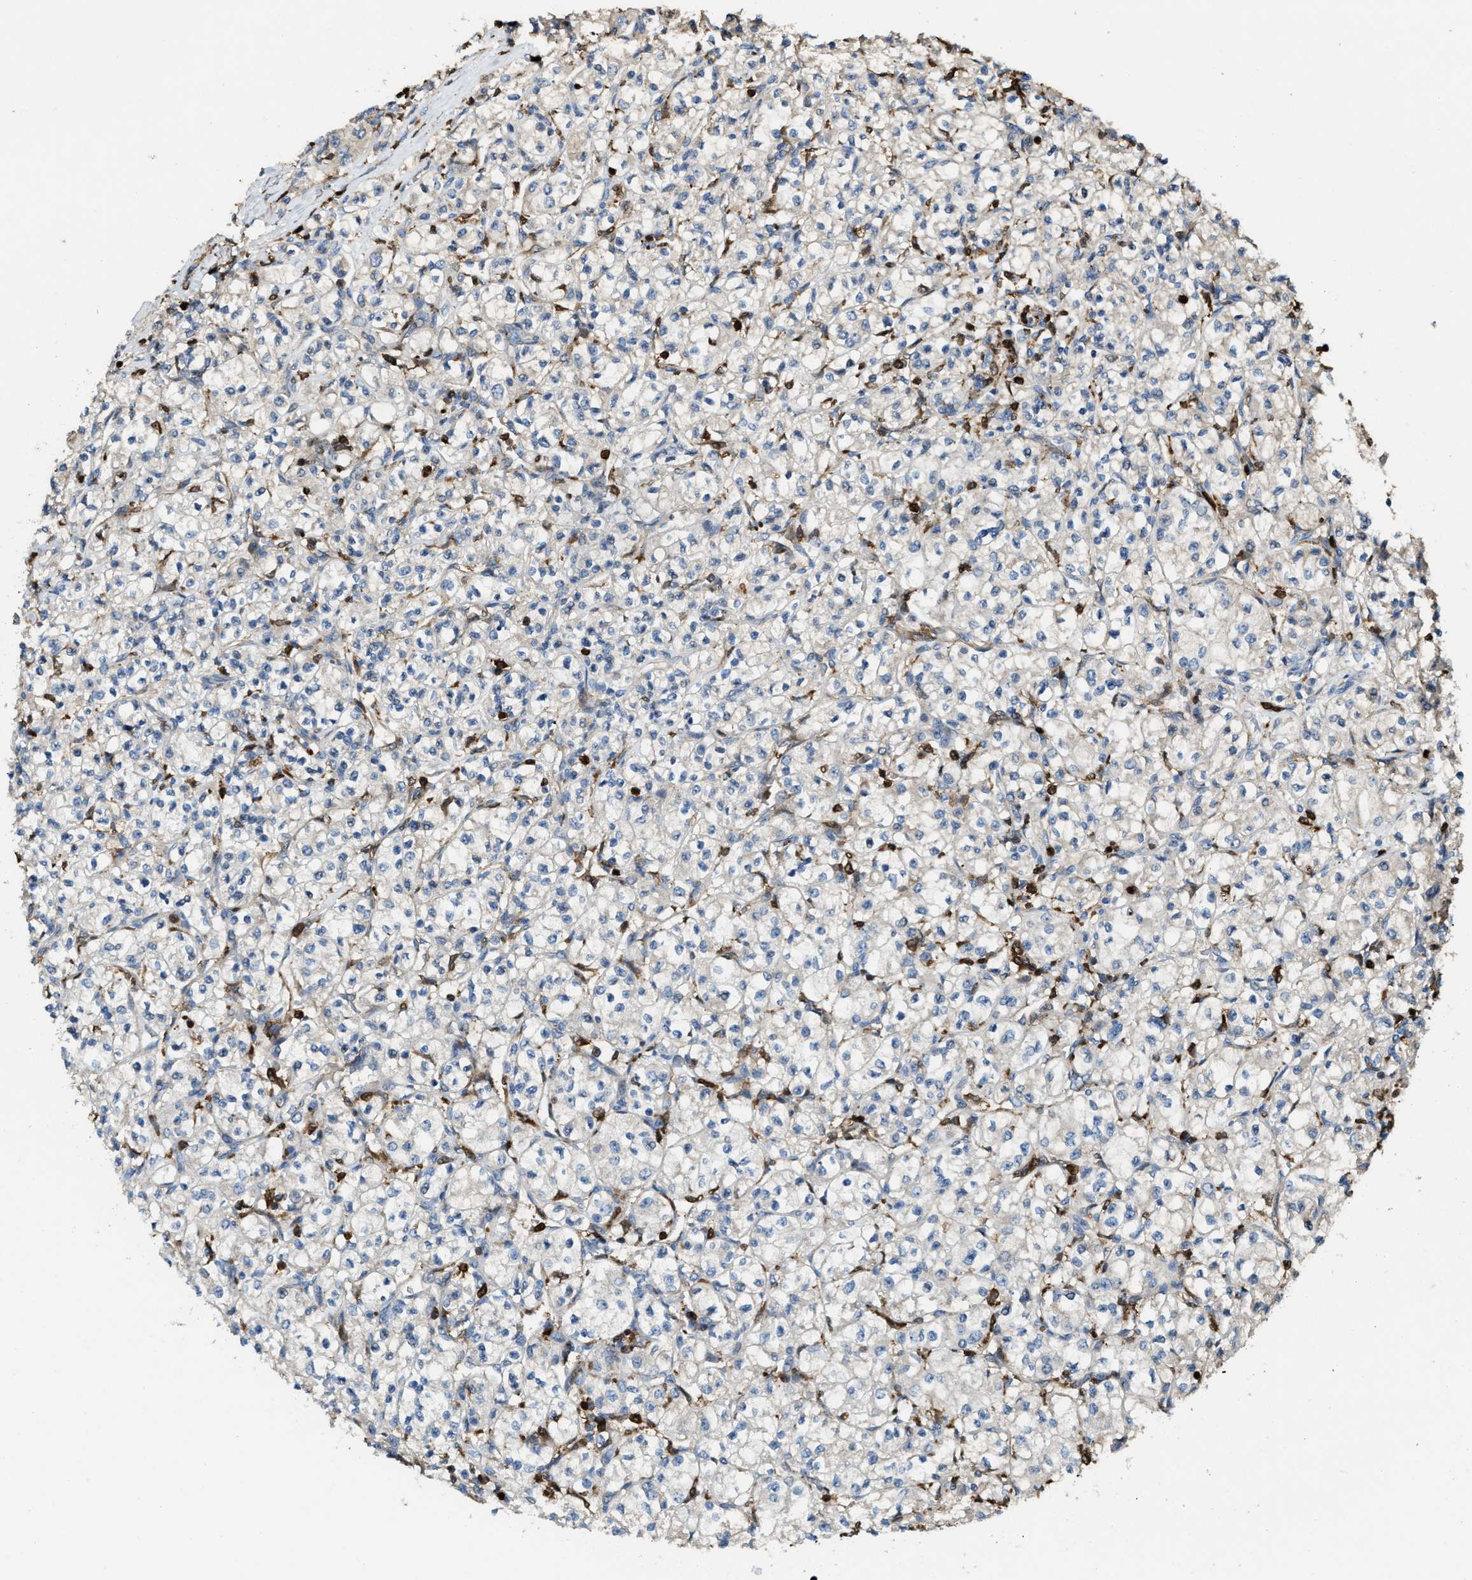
{"staining": {"intensity": "negative", "quantity": "none", "location": "none"}, "tissue": "renal cancer", "cell_type": "Tumor cells", "image_type": "cancer", "snomed": [{"axis": "morphology", "description": "Adenocarcinoma, NOS"}, {"axis": "topography", "description": "Kidney"}], "caption": "Immunohistochemistry image of neoplastic tissue: human renal adenocarcinoma stained with DAB shows no significant protein expression in tumor cells.", "gene": "SERPINB5", "patient": {"sex": "male", "age": 77}}